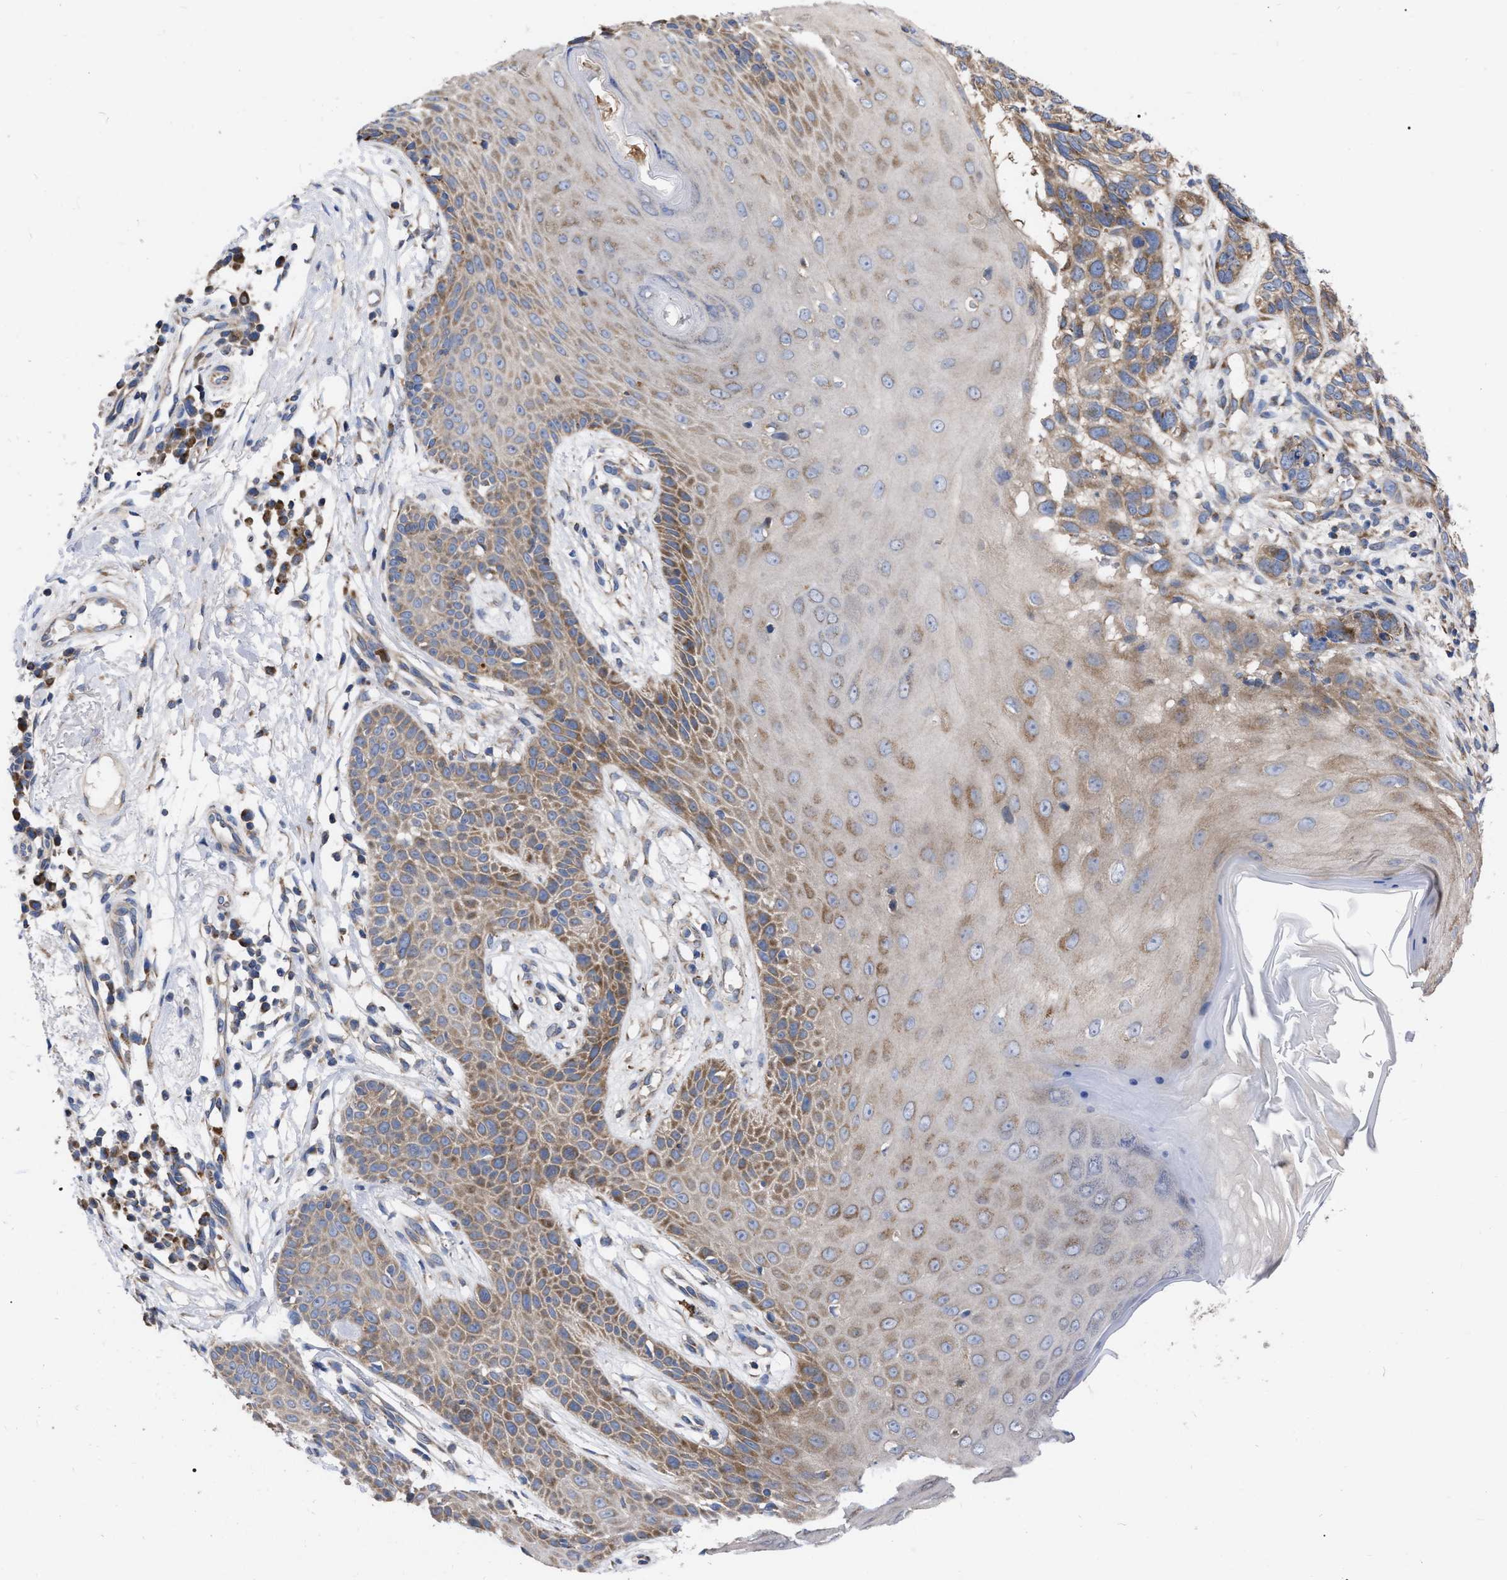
{"staining": {"intensity": "moderate", "quantity": ">75%", "location": "cytoplasmic/membranous"}, "tissue": "skin cancer", "cell_type": "Tumor cells", "image_type": "cancer", "snomed": [{"axis": "morphology", "description": "Normal tissue, NOS"}, {"axis": "morphology", "description": "Basal cell carcinoma"}, {"axis": "topography", "description": "Skin"}], "caption": "A brown stain labels moderate cytoplasmic/membranous staining of a protein in human skin basal cell carcinoma tumor cells. (DAB IHC, brown staining for protein, blue staining for nuclei).", "gene": "CDKN2C", "patient": {"sex": "male", "age": 79}}